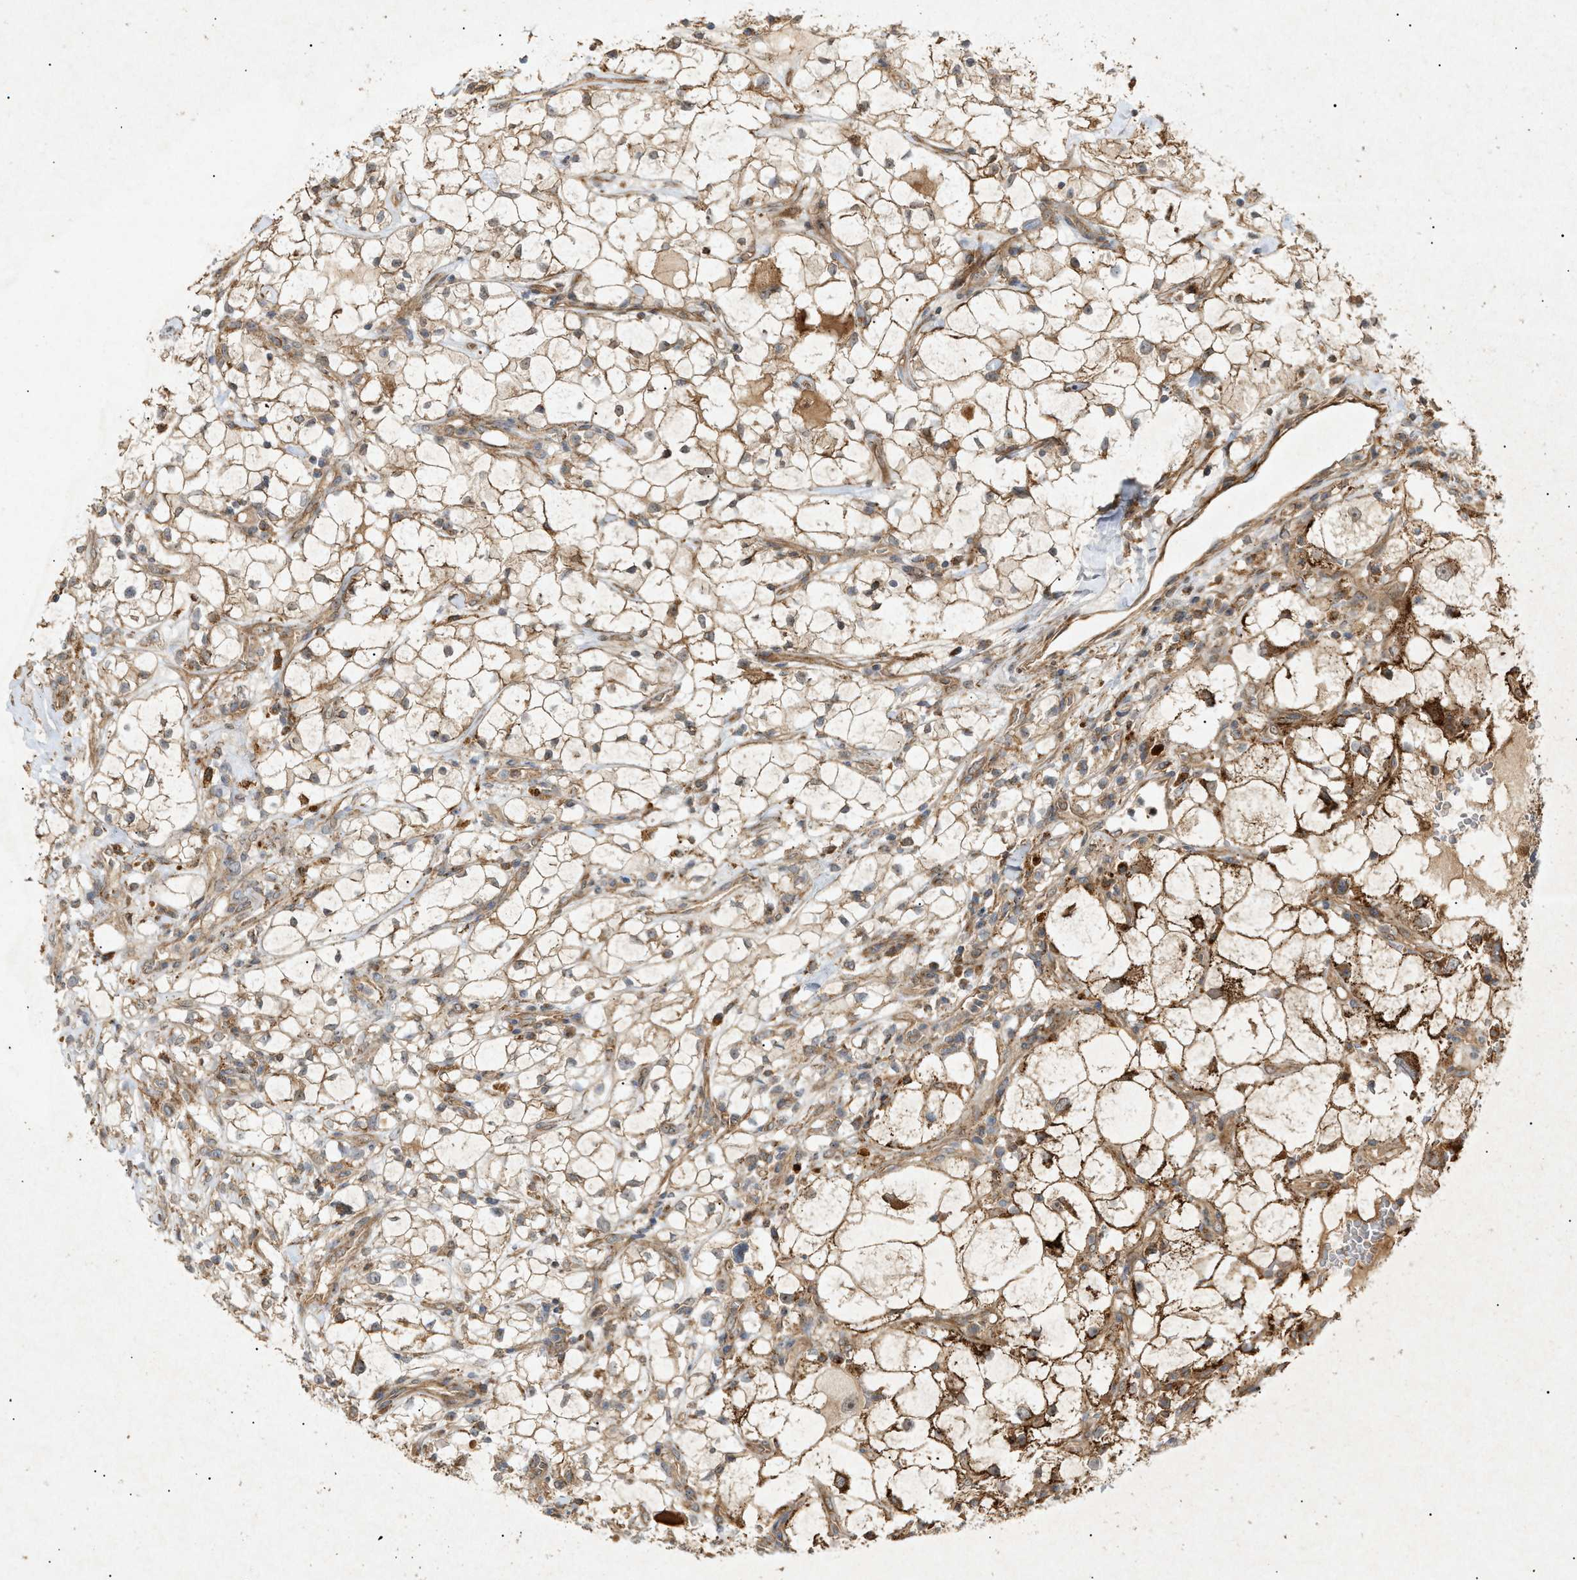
{"staining": {"intensity": "moderate", "quantity": ">75%", "location": "cytoplasmic/membranous"}, "tissue": "renal cancer", "cell_type": "Tumor cells", "image_type": "cancer", "snomed": [{"axis": "morphology", "description": "Adenocarcinoma, NOS"}, {"axis": "topography", "description": "Kidney"}], "caption": "Immunohistochemistry image of neoplastic tissue: human renal adenocarcinoma stained using IHC displays medium levels of moderate protein expression localized specifically in the cytoplasmic/membranous of tumor cells, appearing as a cytoplasmic/membranous brown color.", "gene": "MTCH1", "patient": {"sex": "female", "age": 60}}